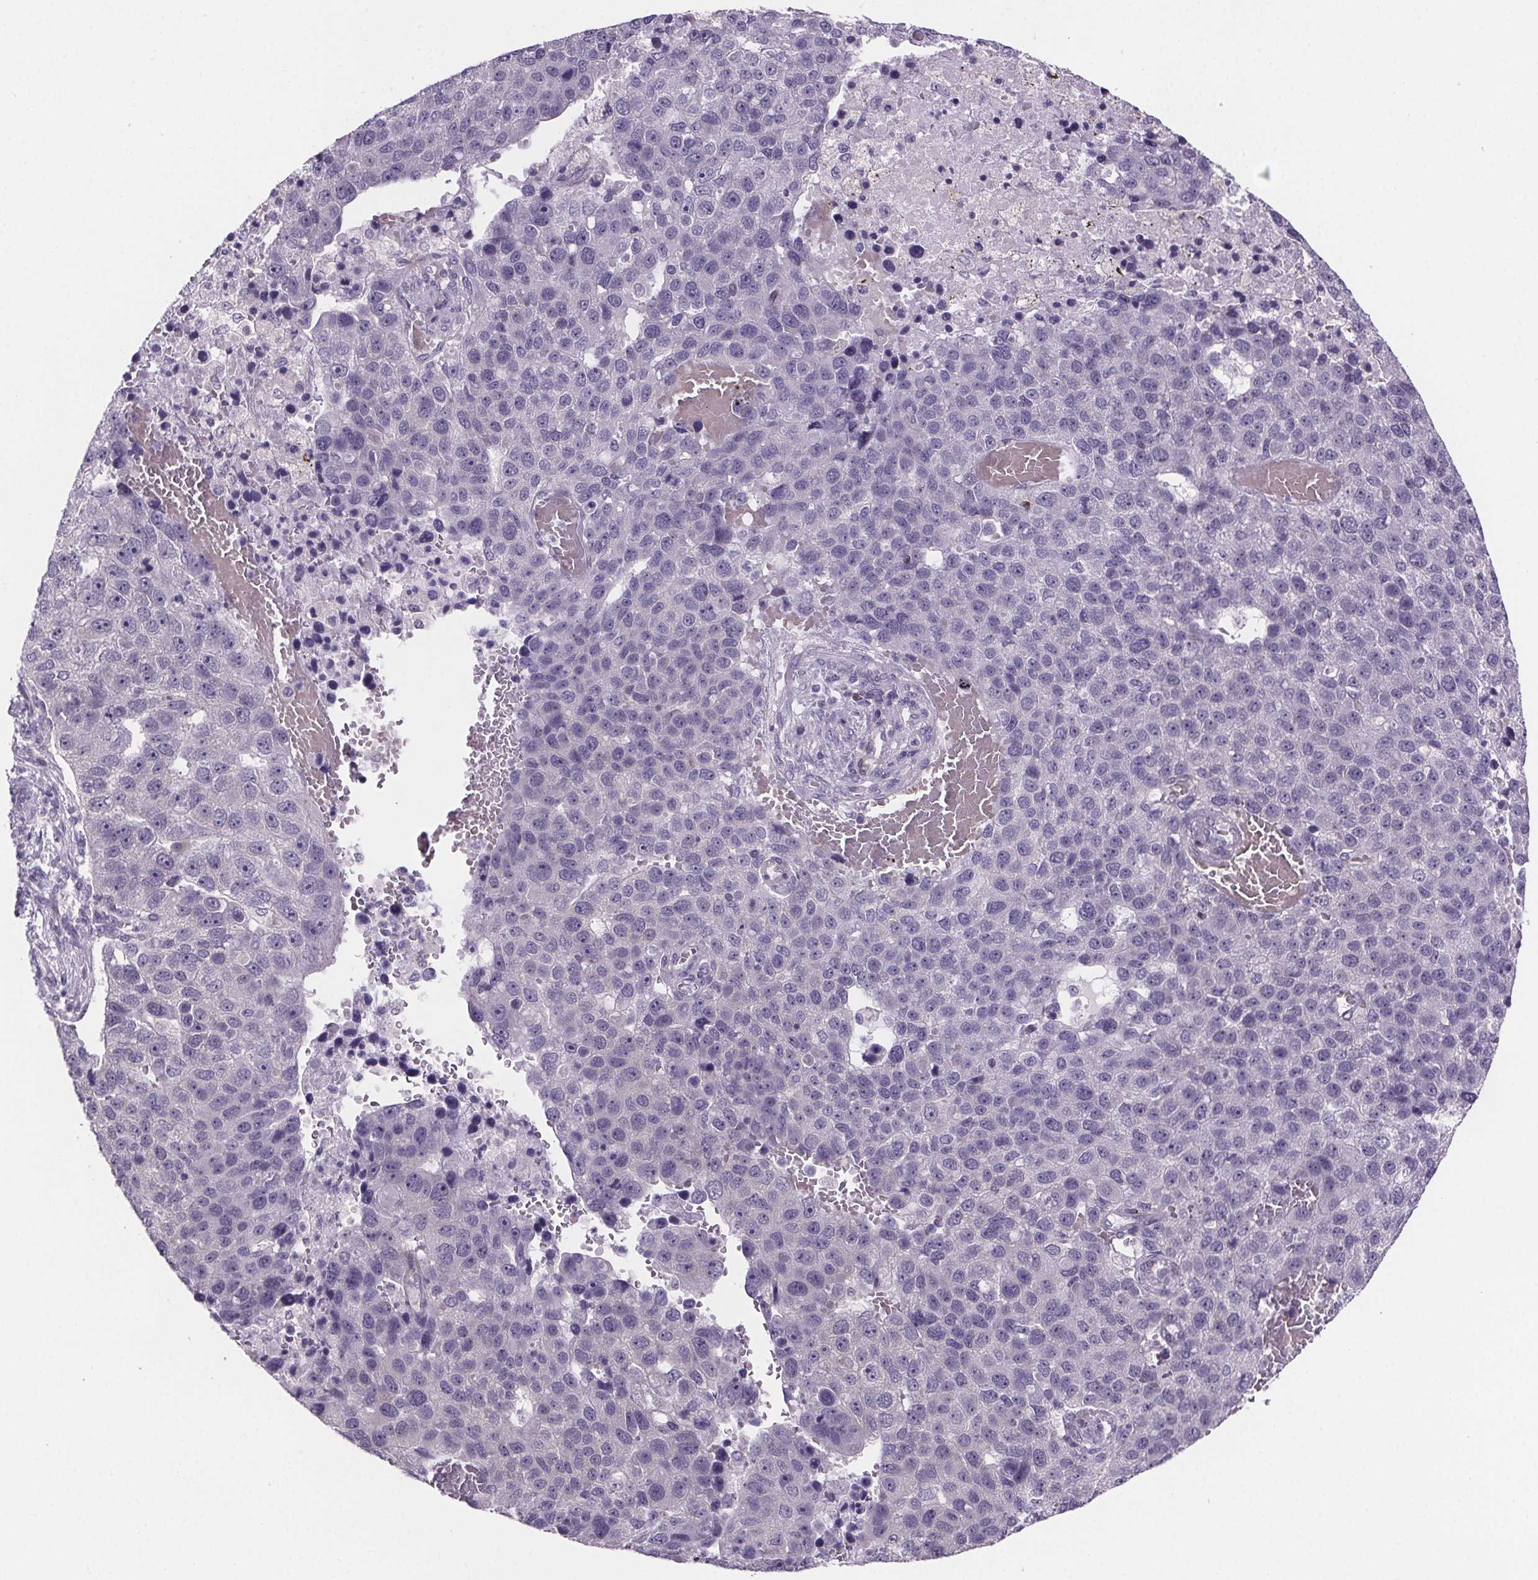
{"staining": {"intensity": "weak", "quantity": "<25%", "location": "cytoplasmic/membranous"}, "tissue": "pancreatic cancer", "cell_type": "Tumor cells", "image_type": "cancer", "snomed": [{"axis": "morphology", "description": "Adenocarcinoma, NOS"}, {"axis": "topography", "description": "Pancreas"}], "caption": "Immunohistochemical staining of pancreatic cancer shows no significant expression in tumor cells.", "gene": "TTC12", "patient": {"sex": "female", "age": 61}}